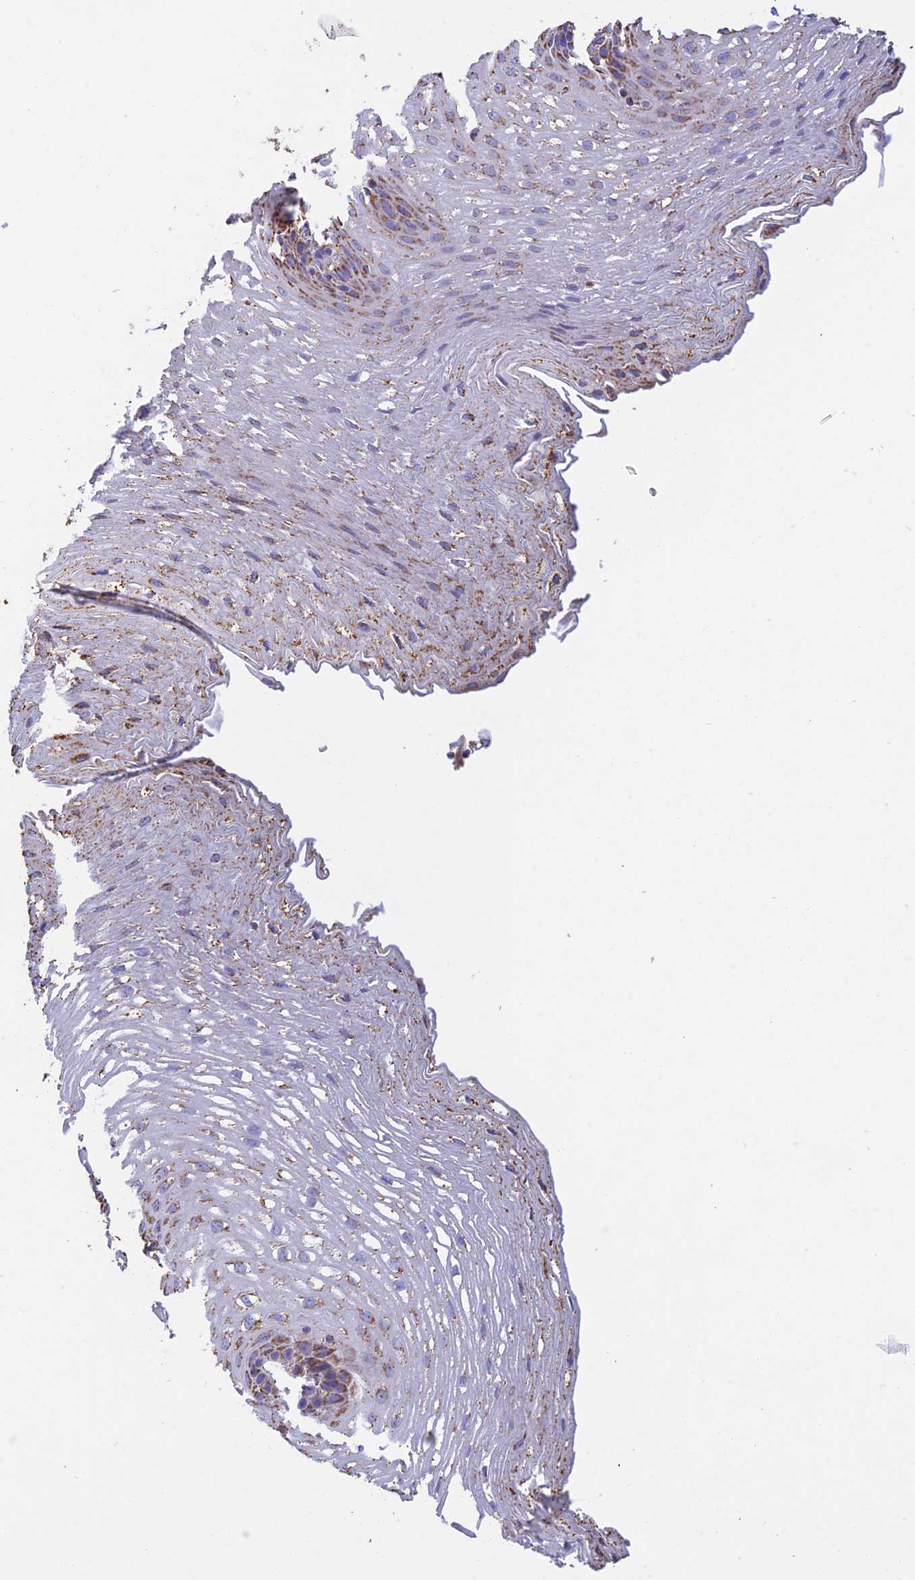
{"staining": {"intensity": "moderate", "quantity": ">75%", "location": "cytoplasmic/membranous"}, "tissue": "esophagus", "cell_type": "Squamous epithelial cells", "image_type": "normal", "snomed": [{"axis": "morphology", "description": "Normal tissue, NOS"}, {"axis": "topography", "description": "Esophagus"}], "caption": "The micrograph demonstrates staining of unremarkable esophagus, revealing moderate cytoplasmic/membranous protein staining (brown color) within squamous epithelial cells. The staining was performed using DAB (3,3'-diaminobenzidine) to visualize the protein expression in brown, while the nuclei were stained in blue with hematoxylin (Magnification: 20x).", "gene": "OR2W3", "patient": {"sex": "male", "age": 48}}